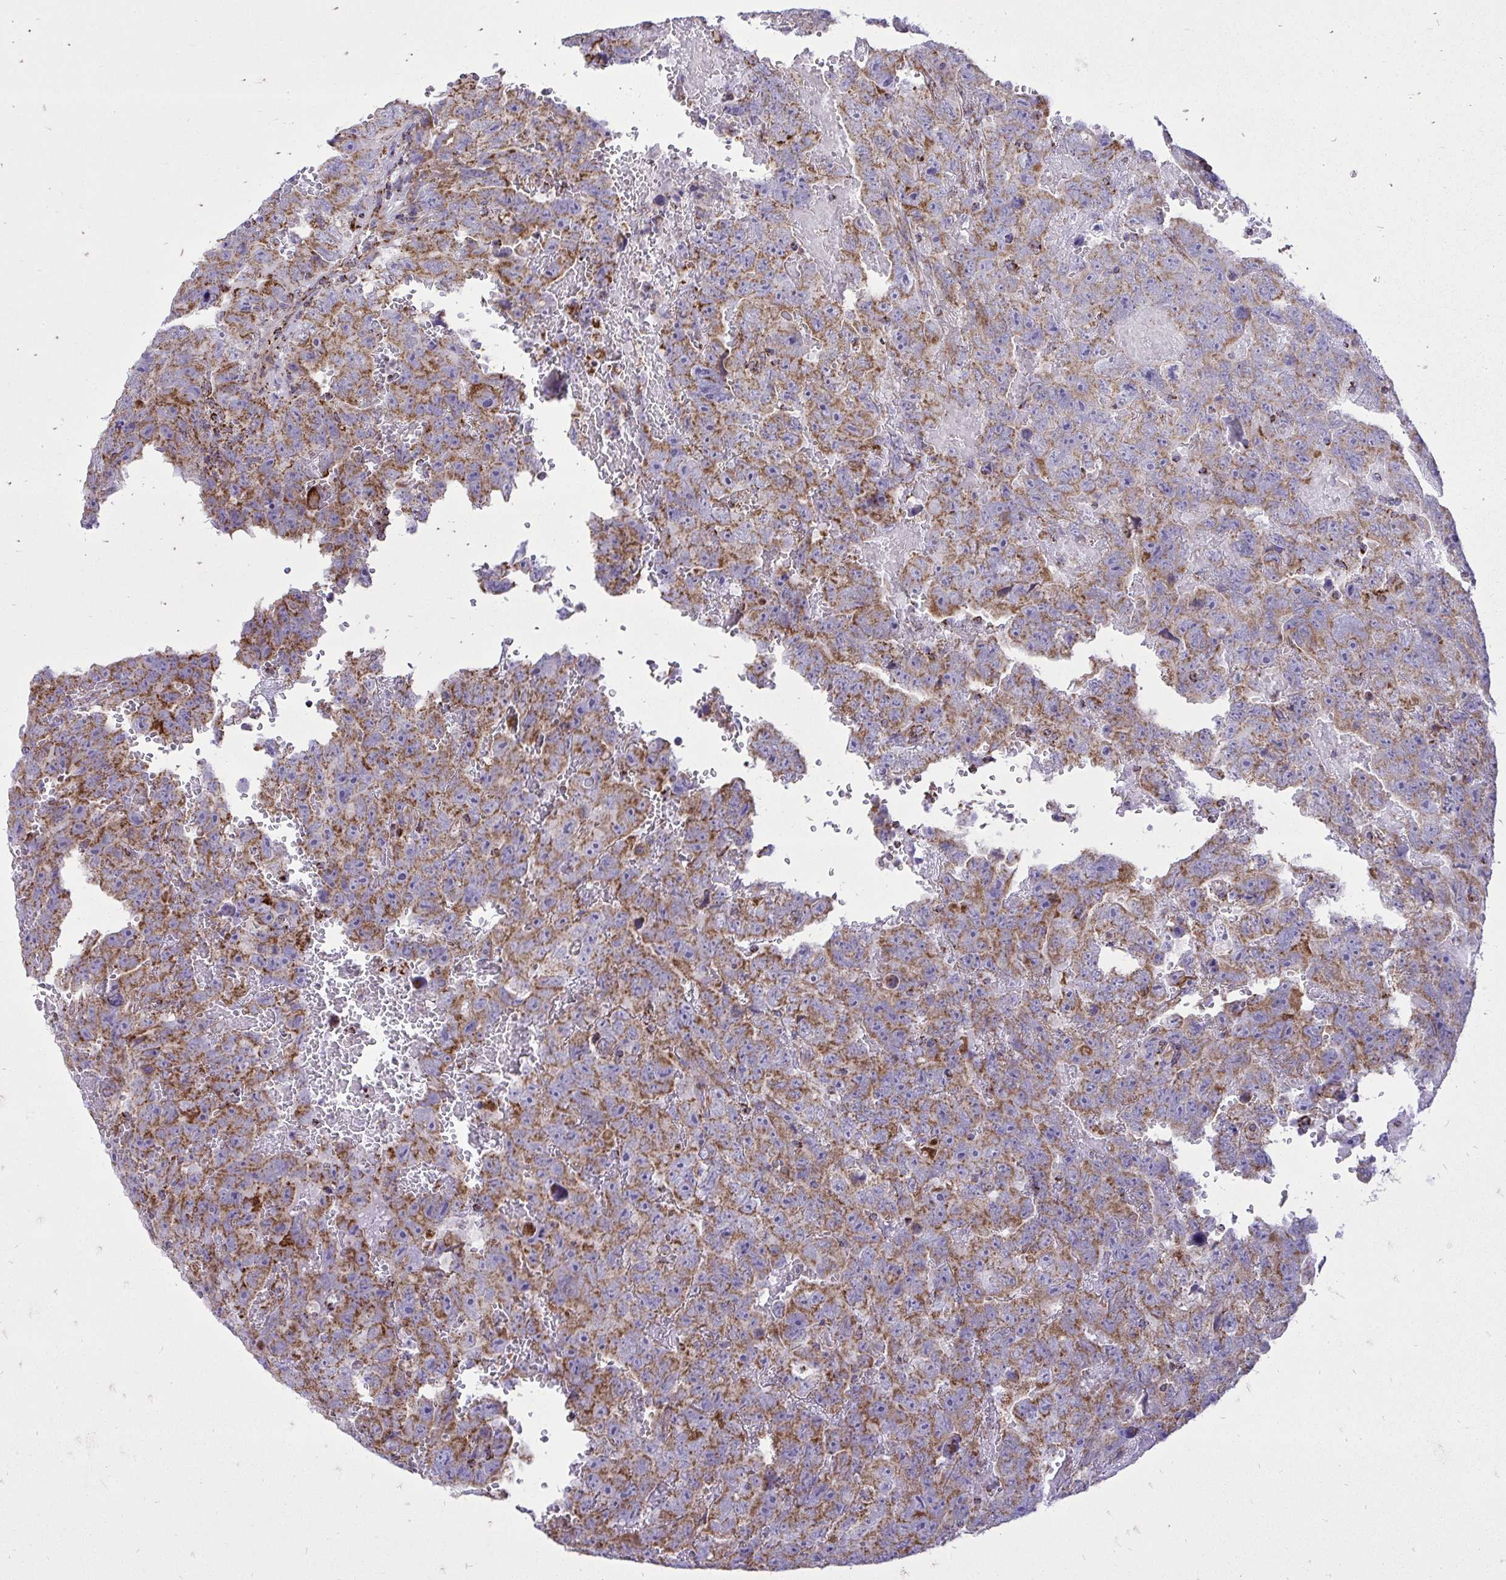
{"staining": {"intensity": "moderate", "quantity": "25%-75%", "location": "cytoplasmic/membranous"}, "tissue": "testis cancer", "cell_type": "Tumor cells", "image_type": "cancer", "snomed": [{"axis": "morphology", "description": "Carcinoma, Embryonal, NOS"}, {"axis": "topography", "description": "Testis"}], "caption": "IHC photomicrograph of embryonal carcinoma (testis) stained for a protein (brown), which shows medium levels of moderate cytoplasmic/membranous positivity in approximately 25%-75% of tumor cells.", "gene": "SPTBN2", "patient": {"sex": "male", "age": 45}}